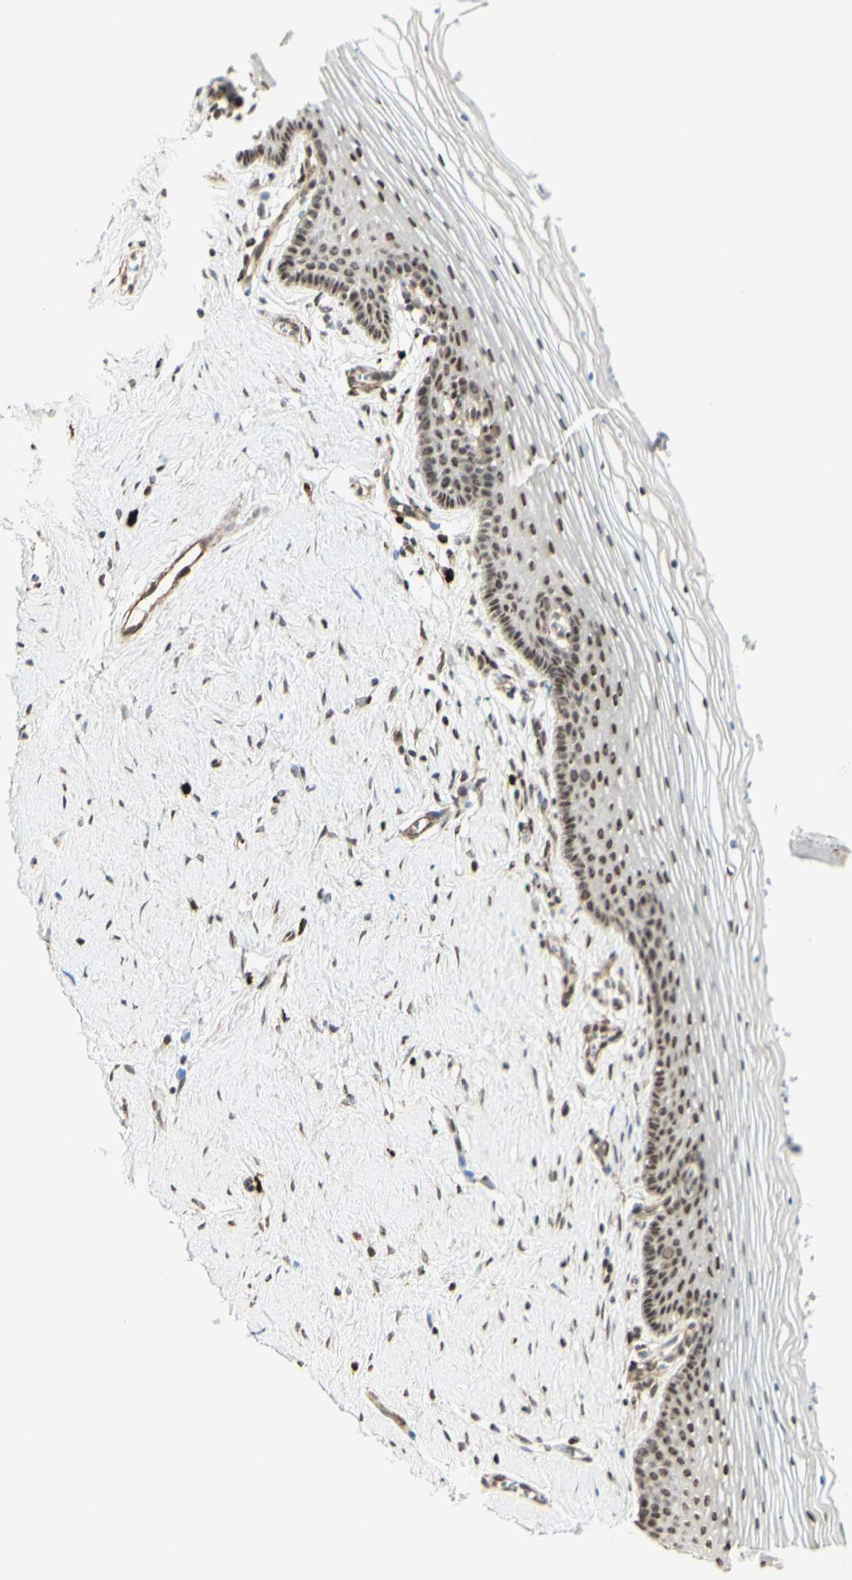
{"staining": {"intensity": "moderate", "quantity": ">75%", "location": "nuclear"}, "tissue": "vagina", "cell_type": "Squamous epithelial cells", "image_type": "normal", "snomed": [{"axis": "morphology", "description": "Normal tissue, NOS"}, {"axis": "topography", "description": "Vagina"}], "caption": "Immunohistochemistry (IHC) photomicrograph of normal vagina stained for a protein (brown), which reveals medium levels of moderate nuclear positivity in approximately >75% of squamous epithelial cells.", "gene": "ZMYM6", "patient": {"sex": "female", "age": 32}}